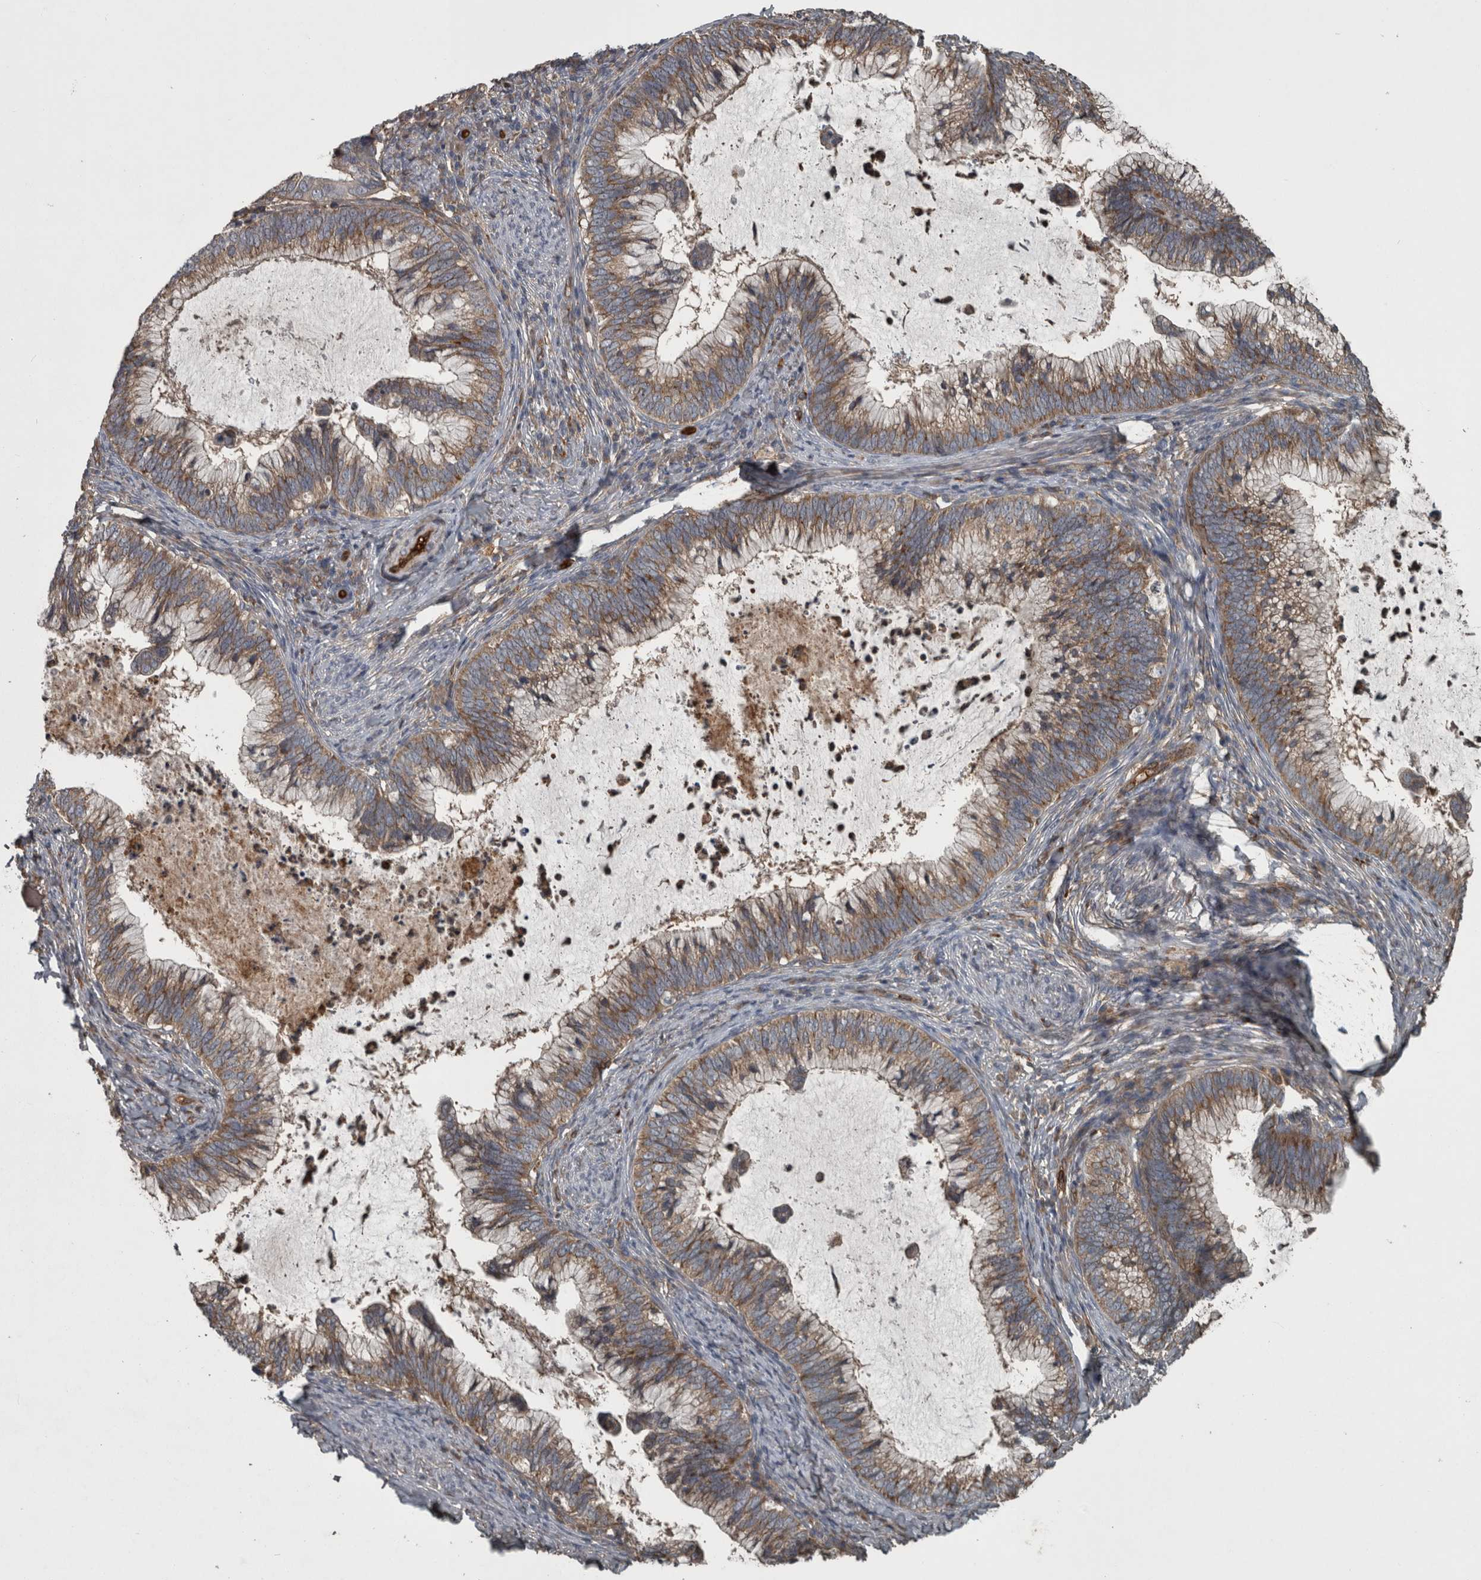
{"staining": {"intensity": "moderate", "quantity": ">75%", "location": "cytoplasmic/membranous"}, "tissue": "cervical cancer", "cell_type": "Tumor cells", "image_type": "cancer", "snomed": [{"axis": "morphology", "description": "Adenocarcinoma, NOS"}, {"axis": "topography", "description": "Cervix"}], "caption": "Protein expression analysis of human cervical adenocarcinoma reveals moderate cytoplasmic/membranous expression in about >75% of tumor cells.", "gene": "EXOC8", "patient": {"sex": "female", "age": 36}}